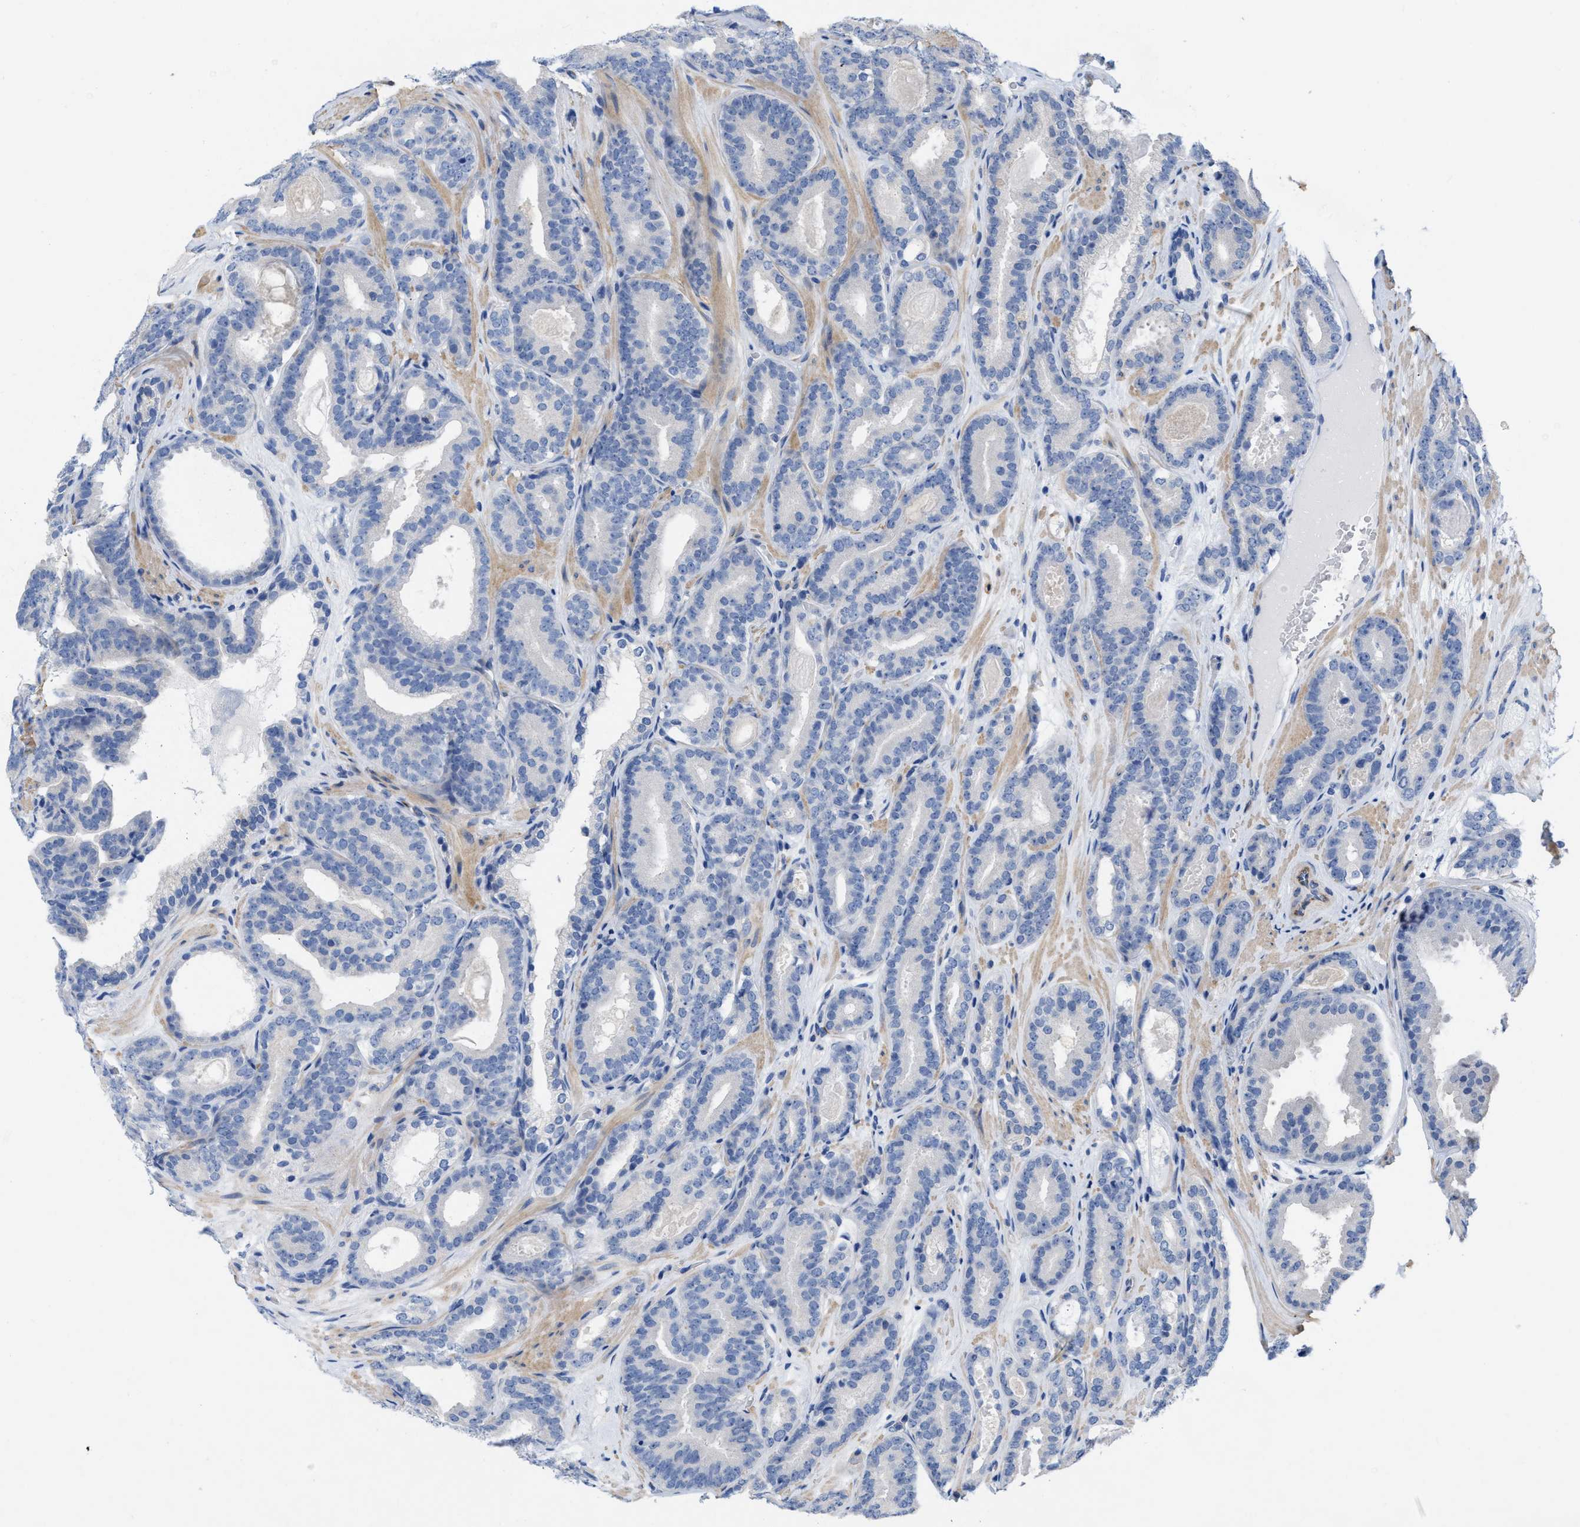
{"staining": {"intensity": "negative", "quantity": "none", "location": "none"}, "tissue": "prostate cancer", "cell_type": "Tumor cells", "image_type": "cancer", "snomed": [{"axis": "morphology", "description": "Adenocarcinoma, High grade"}, {"axis": "topography", "description": "Prostate"}], "caption": "DAB immunohistochemical staining of prostate cancer (high-grade adenocarcinoma) displays no significant expression in tumor cells. (Brightfield microscopy of DAB (3,3'-diaminobenzidine) immunohistochemistry (IHC) at high magnification).", "gene": "TMEM131", "patient": {"sex": "male", "age": 60}}